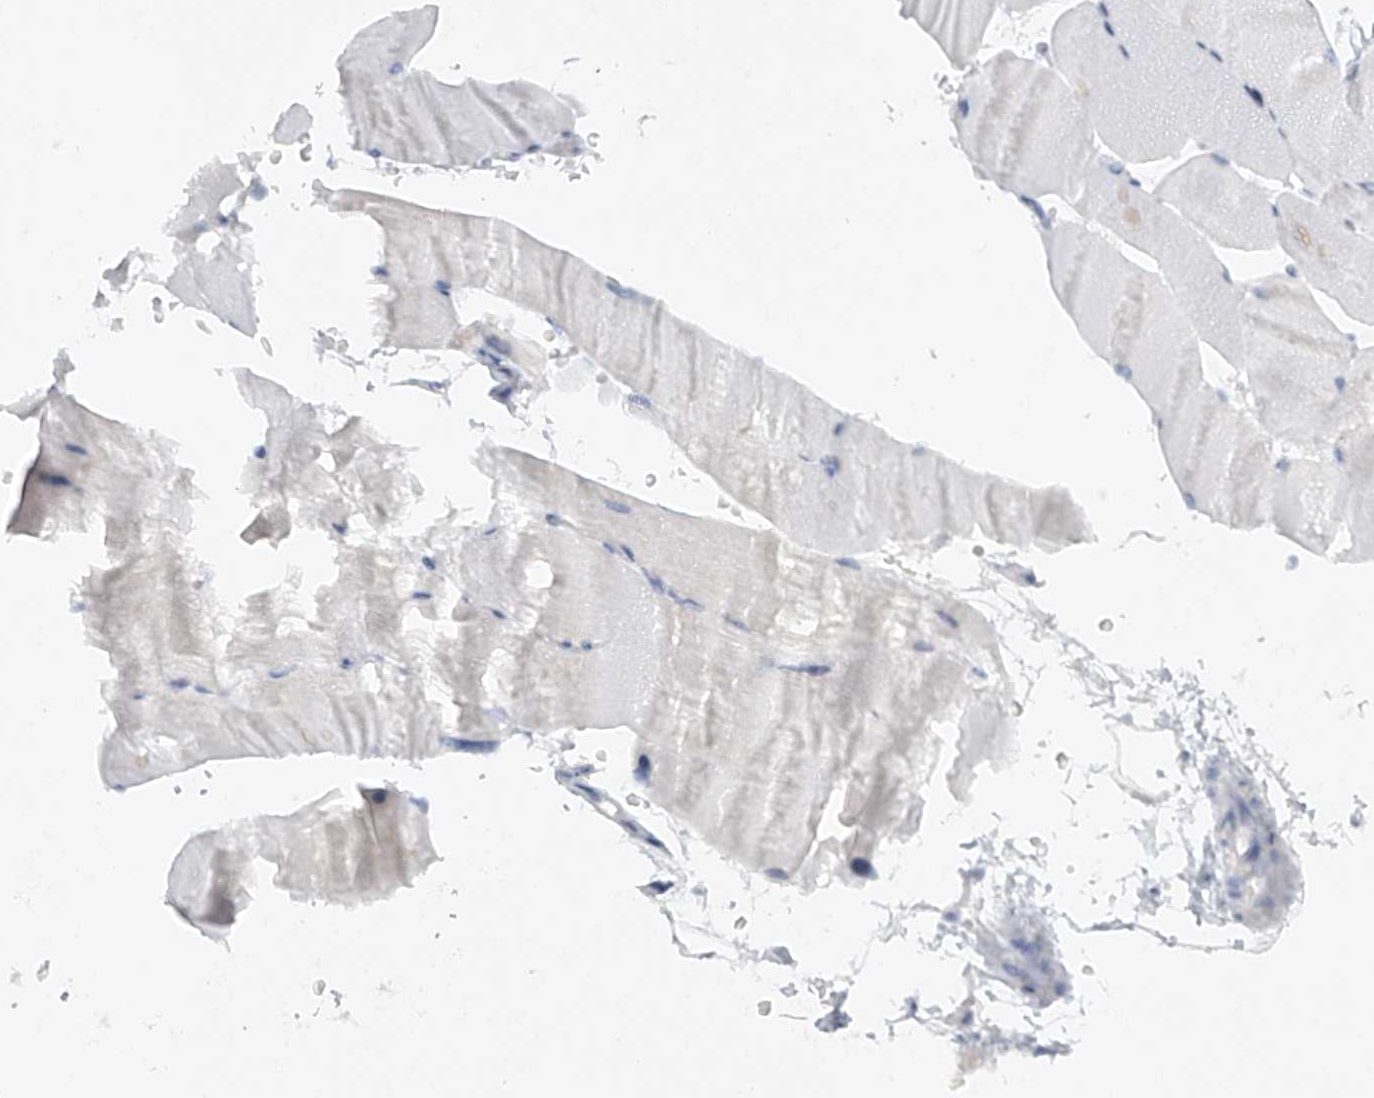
{"staining": {"intensity": "negative", "quantity": "none", "location": "none"}, "tissue": "skeletal muscle", "cell_type": "Myocytes", "image_type": "normal", "snomed": [{"axis": "morphology", "description": "Normal tissue, NOS"}, {"axis": "topography", "description": "Skeletal muscle"}, {"axis": "topography", "description": "Parathyroid gland"}], "caption": "High magnification brightfield microscopy of benign skeletal muscle stained with DAB (brown) and counterstained with hematoxylin (blue): myocytes show no significant positivity. (DAB (3,3'-diaminobenzidine) IHC, high magnification).", "gene": "FAT2", "patient": {"sex": "female", "age": 37}}